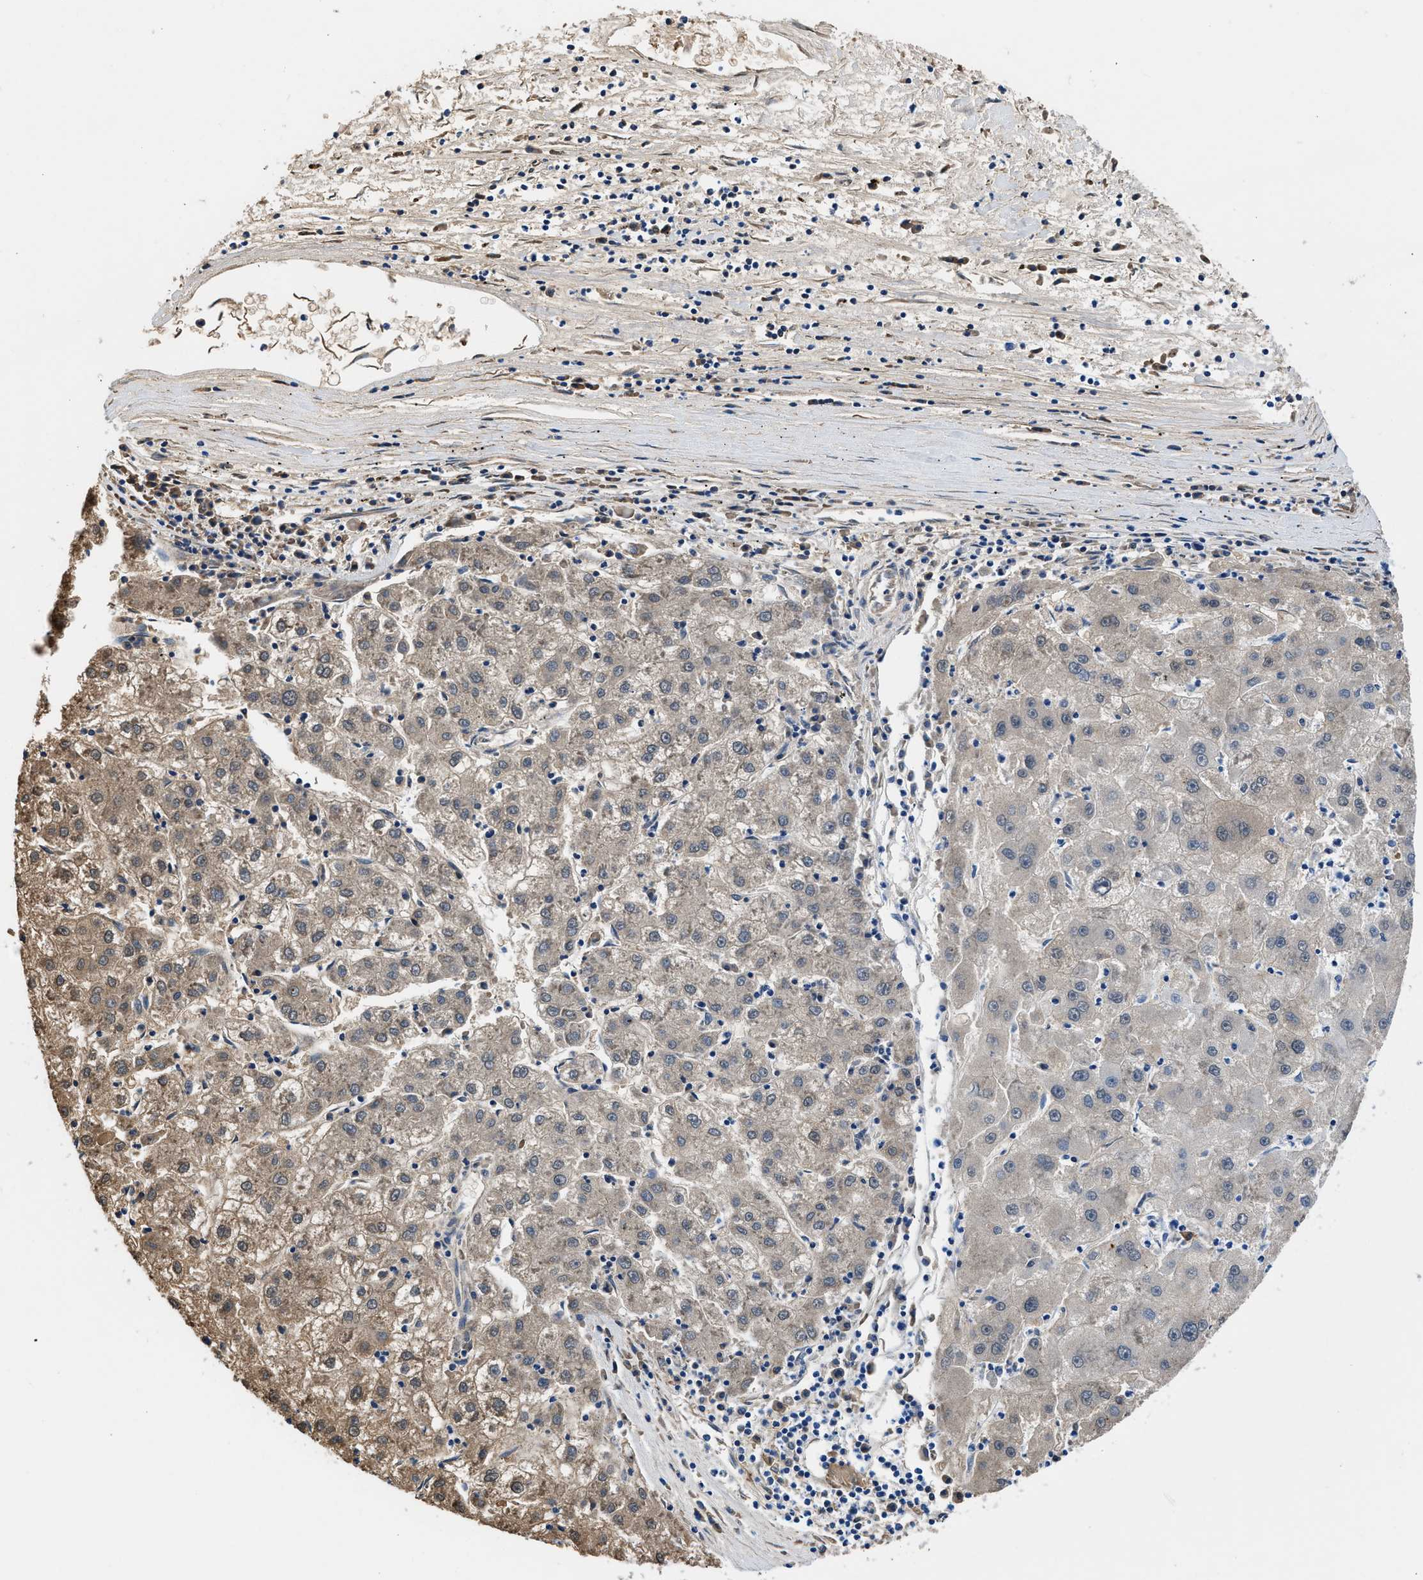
{"staining": {"intensity": "weak", "quantity": ">75%", "location": "cytoplasmic/membranous"}, "tissue": "liver cancer", "cell_type": "Tumor cells", "image_type": "cancer", "snomed": [{"axis": "morphology", "description": "Carcinoma, Hepatocellular, NOS"}, {"axis": "topography", "description": "Liver"}], "caption": "Immunohistochemistry of human liver hepatocellular carcinoma displays low levels of weak cytoplasmic/membranous positivity in approximately >75% of tumor cells.", "gene": "FADS6", "patient": {"sex": "male", "age": 72}}